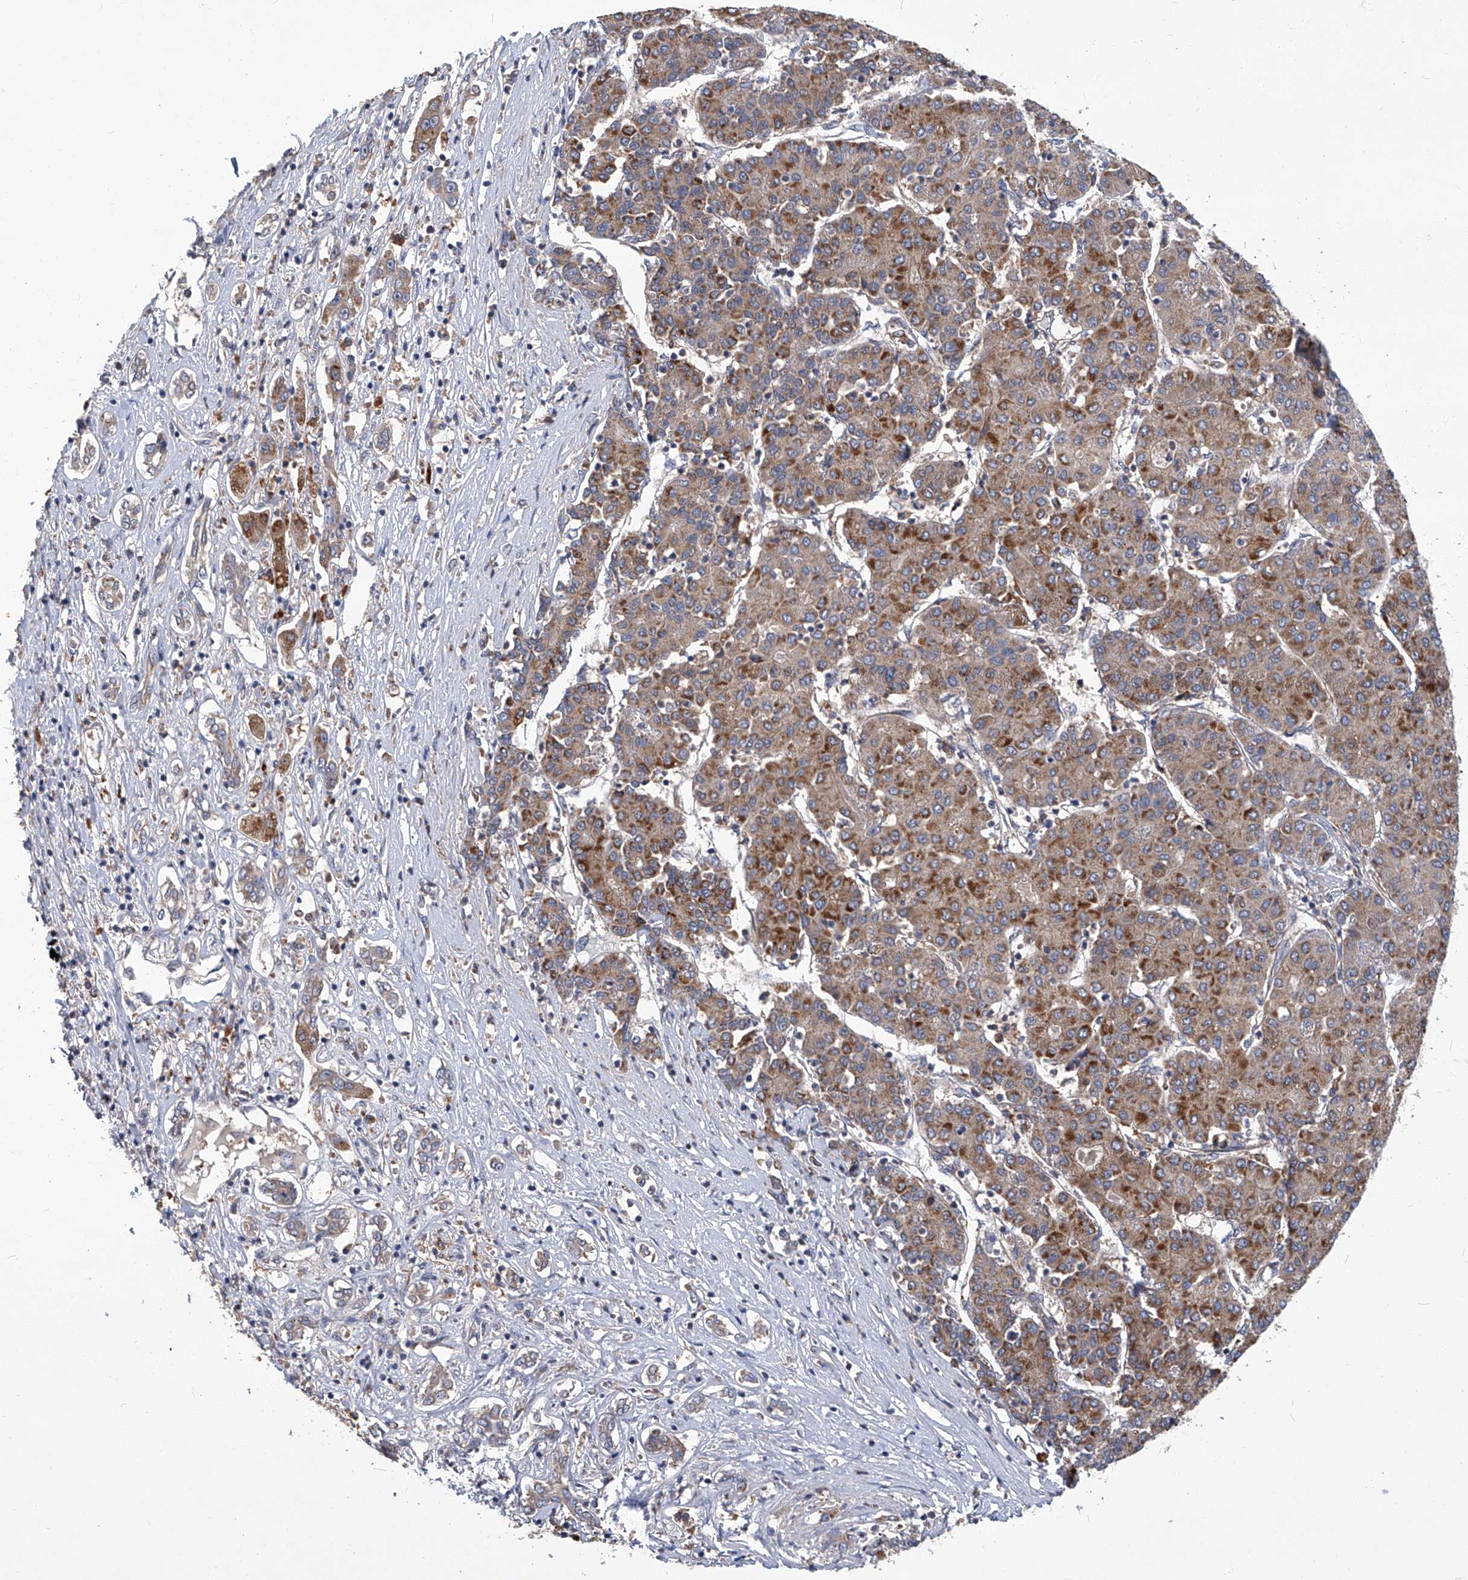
{"staining": {"intensity": "moderate", "quantity": ">75%", "location": "cytoplasmic/membranous"}, "tissue": "liver cancer", "cell_type": "Tumor cells", "image_type": "cancer", "snomed": [{"axis": "morphology", "description": "Carcinoma, Hepatocellular, NOS"}, {"axis": "topography", "description": "Liver"}], "caption": "A high-resolution micrograph shows immunohistochemistry (IHC) staining of liver hepatocellular carcinoma, which demonstrates moderate cytoplasmic/membranous staining in about >75% of tumor cells.", "gene": "TNFRSF13B", "patient": {"sex": "male", "age": 65}}